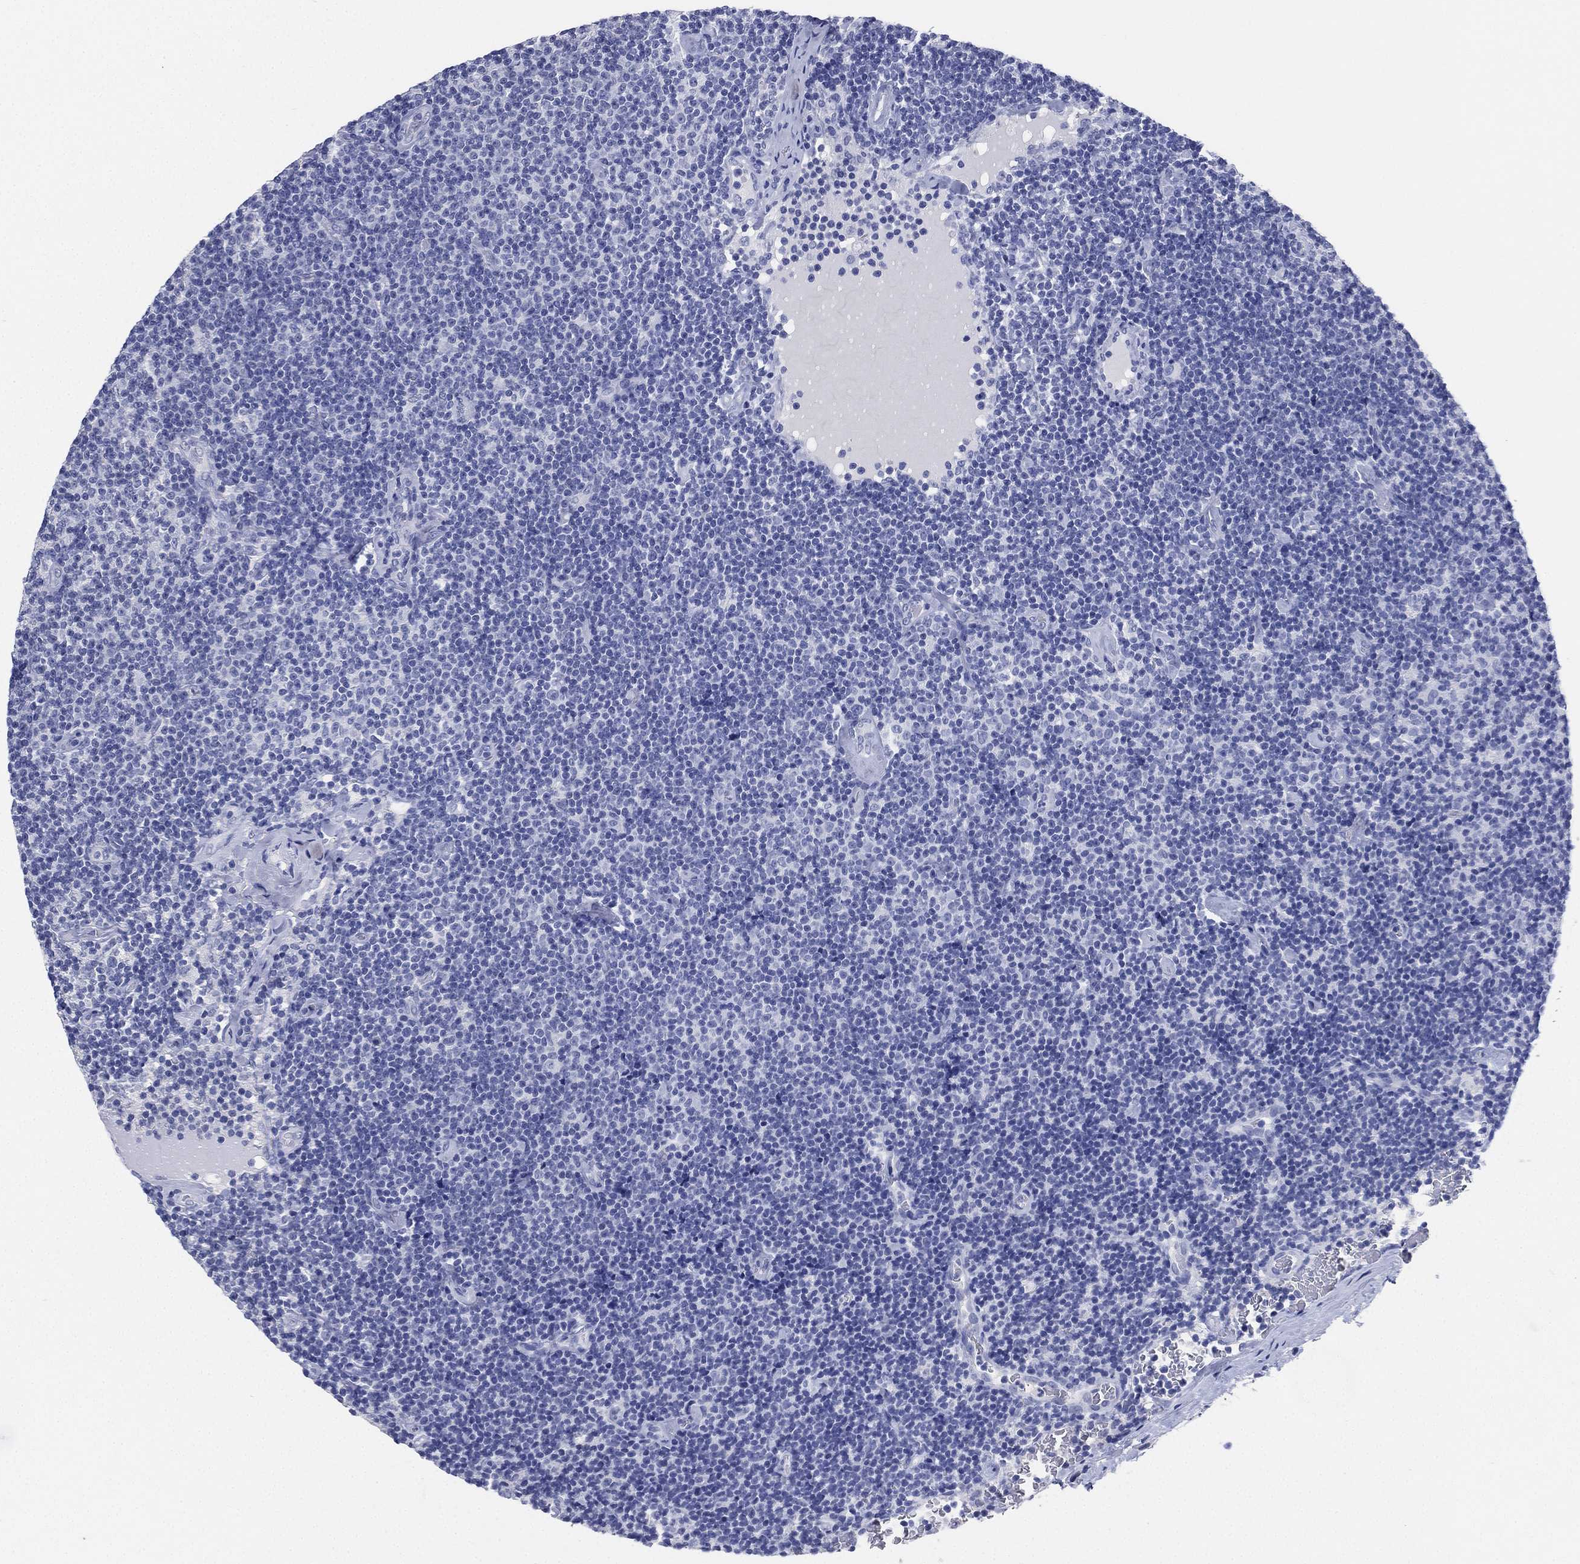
{"staining": {"intensity": "negative", "quantity": "none", "location": "none"}, "tissue": "lymphoma", "cell_type": "Tumor cells", "image_type": "cancer", "snomed": [{"axis": "morphology", "description": "Malignant lymphoma, non-Hodgkin's type, Low grade"}, {"axis": "topography", "description": "Lymph node"}], "caption": "Immunohistochemistry image of neoplastic tissue: human lymphoma stained with DAB shows no significant protein staining in tumor cells.", "gene": "IYD", "patient": {"sex": "male", "age": 81}}